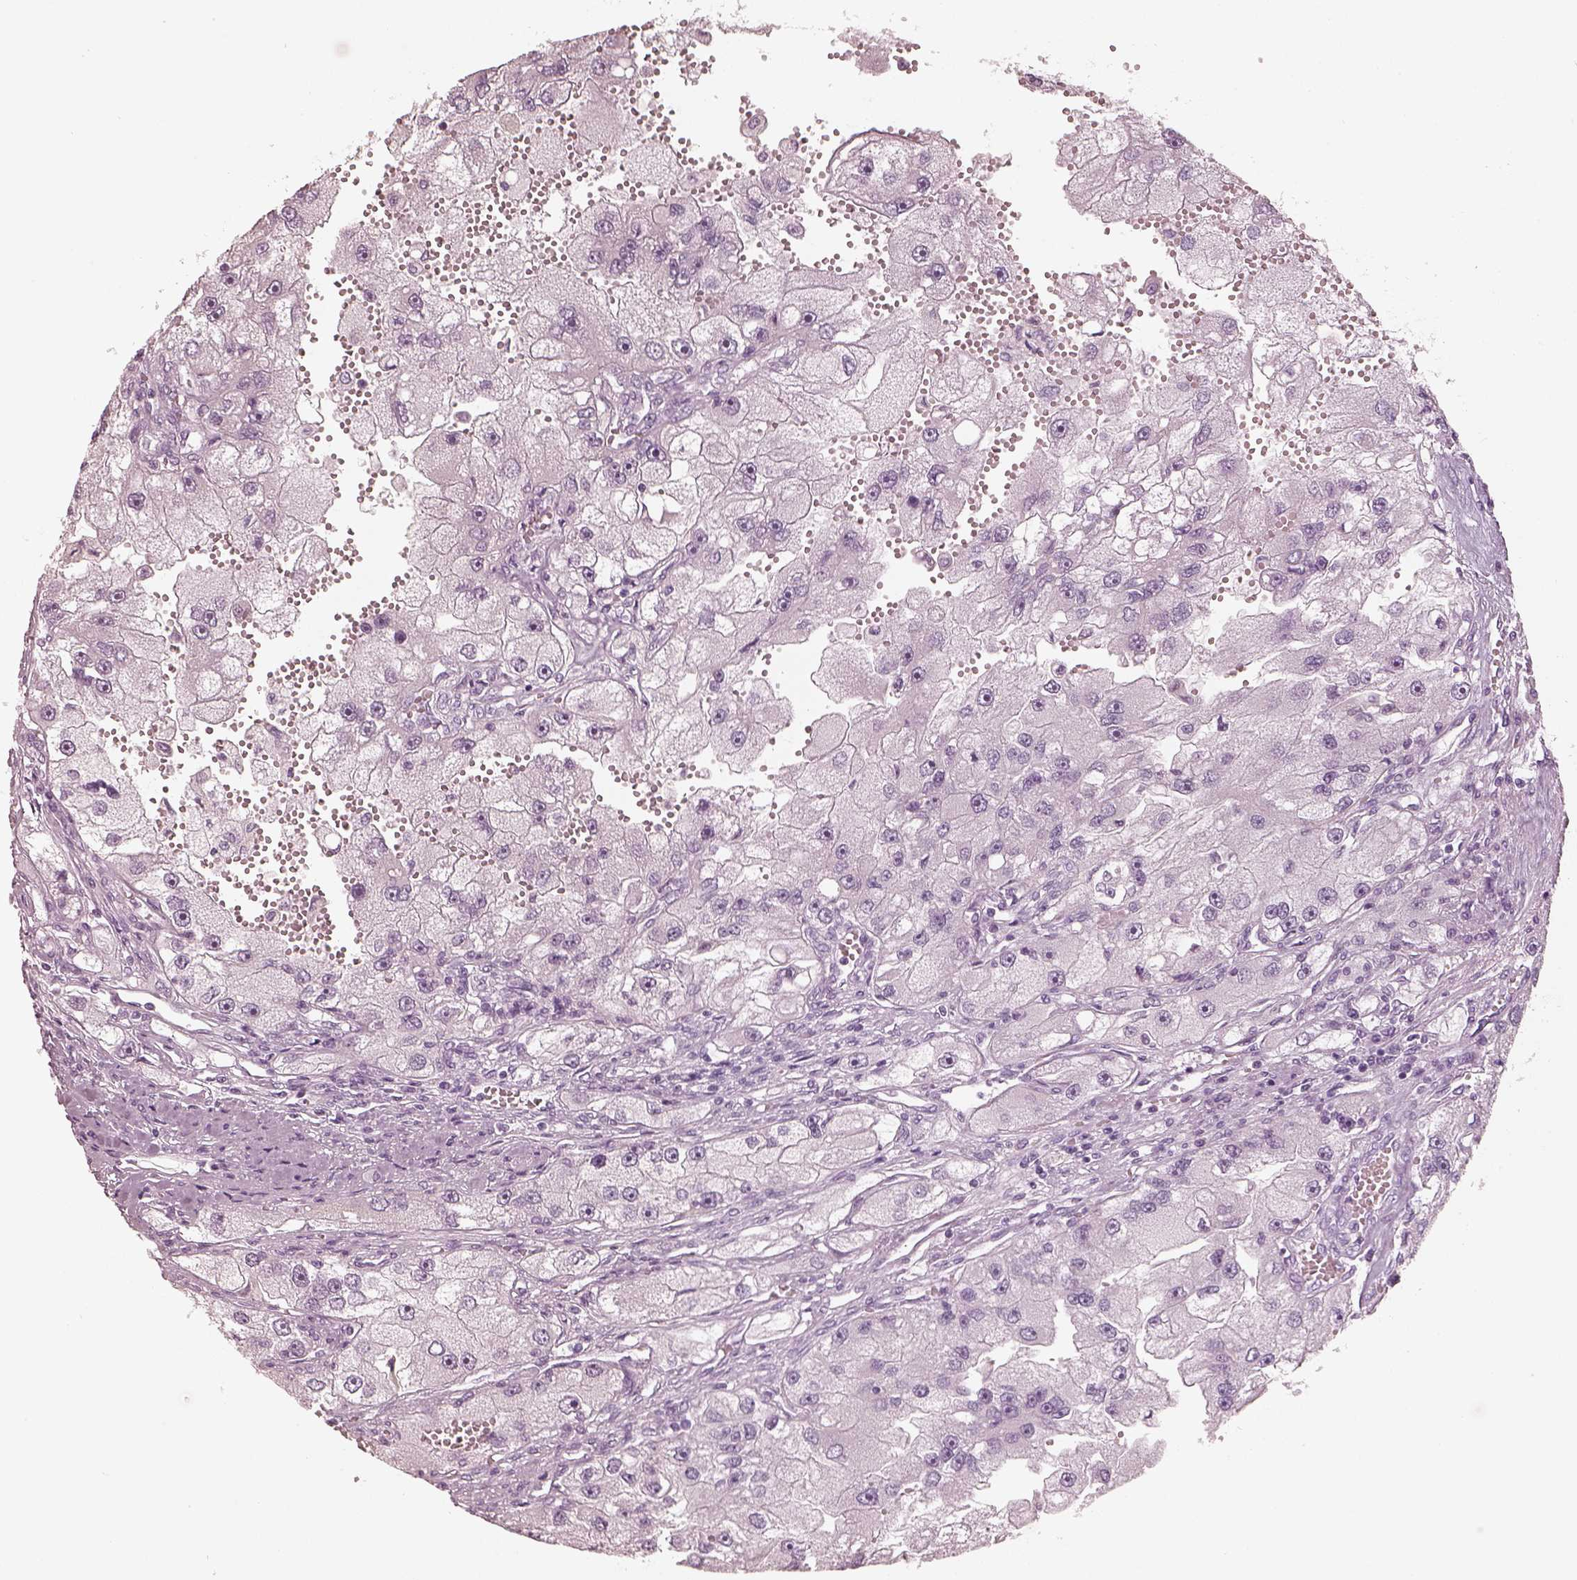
{"staining": {"intensity": "negative", "quantity": "none", "location": "none"}, "tissue": "renal cancer", "cell_type": "Tumor cells", "image_type": "cancer", "snomed": [{"axis": "morphology", "description": "Adenocarcinoma, NOS"}, {"axis": "topography", "description": "Kidney"}], "caption": "Tumor cells show no significant protein positivity in renal cancer.", "gene": "R3HDML", "patient": {"sex": "male", "age": 63}}